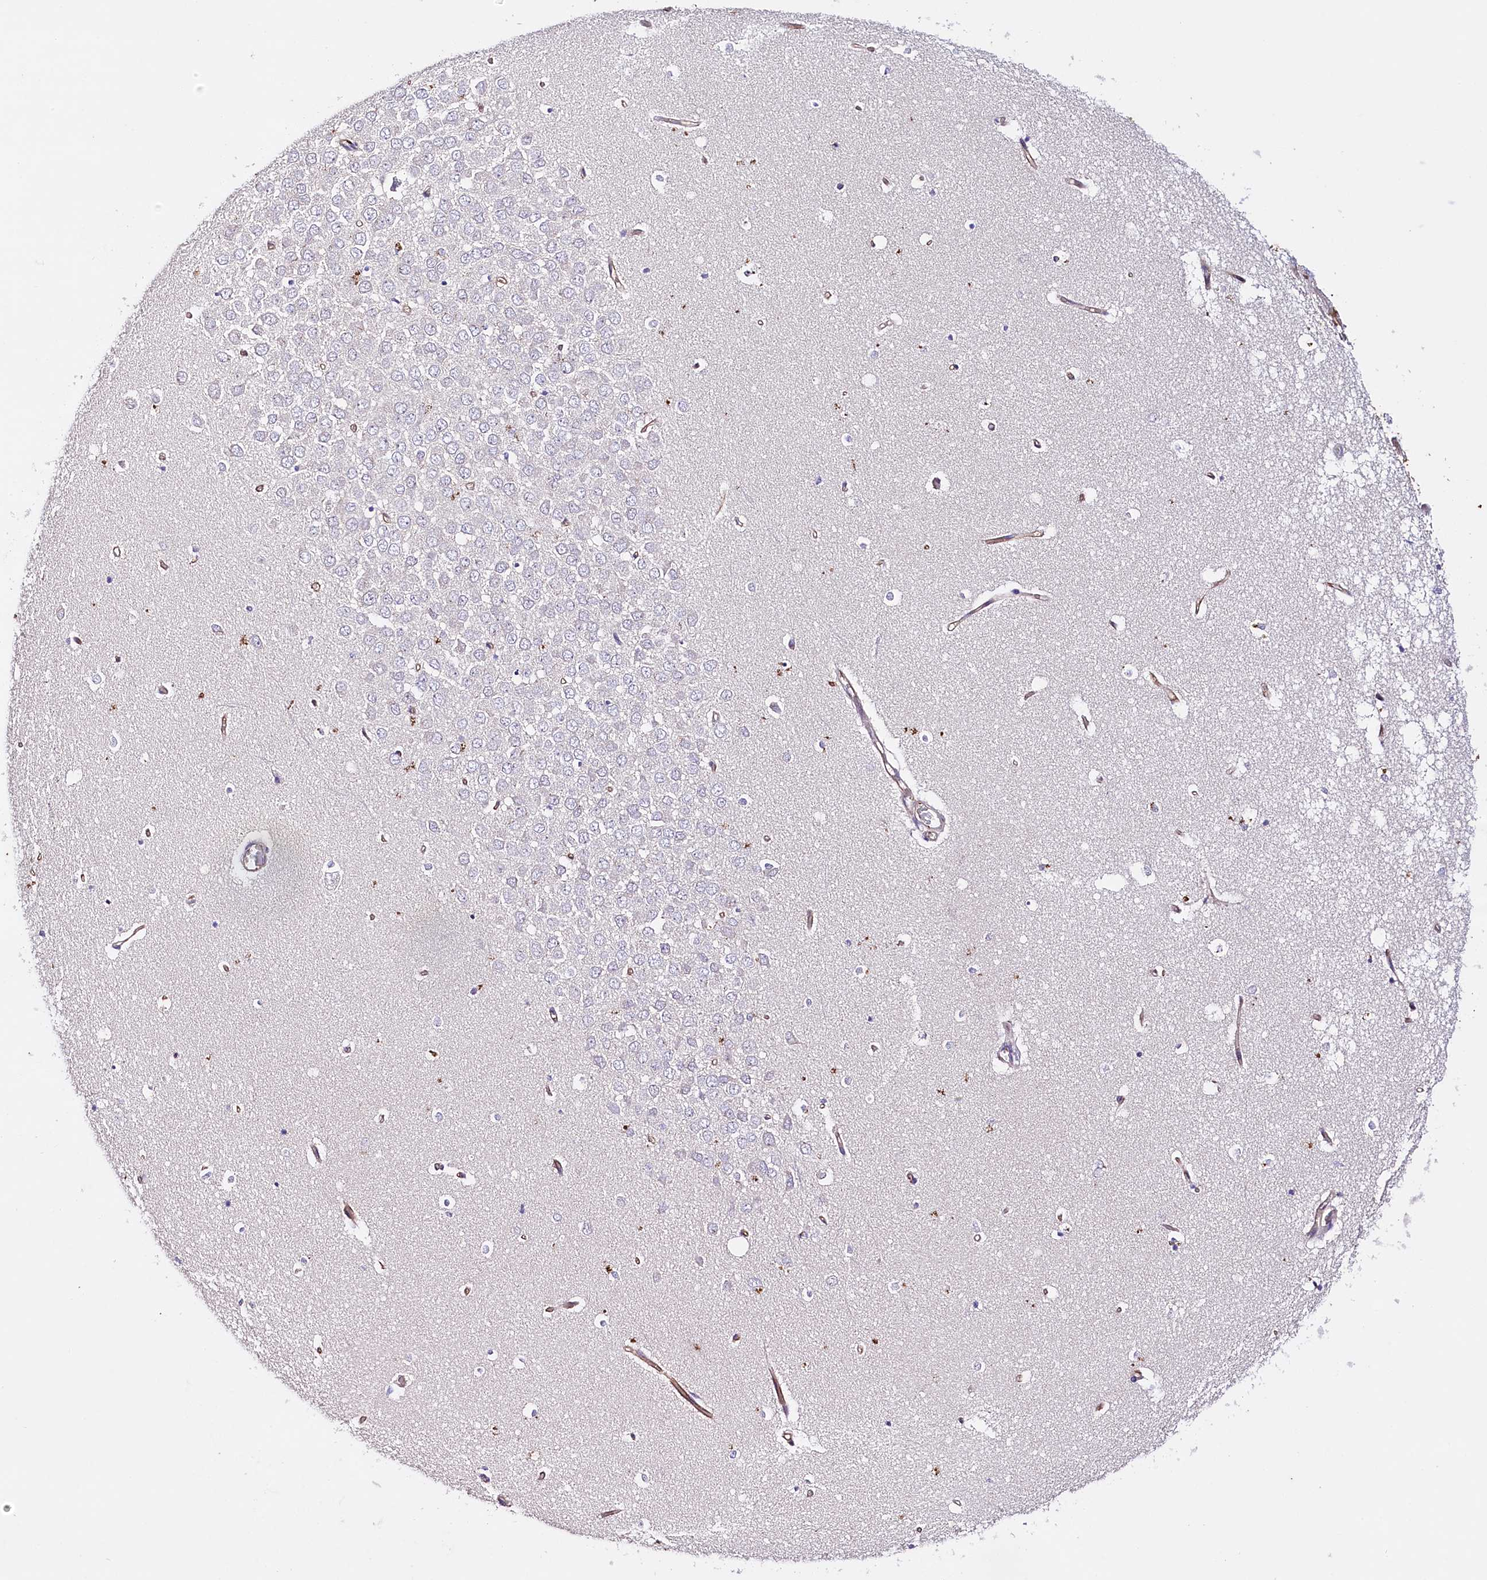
{"staining": {"intensity": "negative", "quantity": "none", "location": "none"}, "tissue": "hippocampus", "cell_type": "Glial cells", "image_type": "normal", "snomed": [{"axis": "morphology", "description": "Normal tissue, NOS"}, {"axis": "topography", "description": "Hippocampus"}], "caption": "The immunohistochemistry histopathology image has no significant staining in glial cells of hippocampus. The staining is performed using DAB (3,3'-diaminobenzidine) brown chromogen with nuclei counter-stained in using hematoxylin.", "gene": "SLC7A1", "patient": {"sex": "male", "age": 70}}